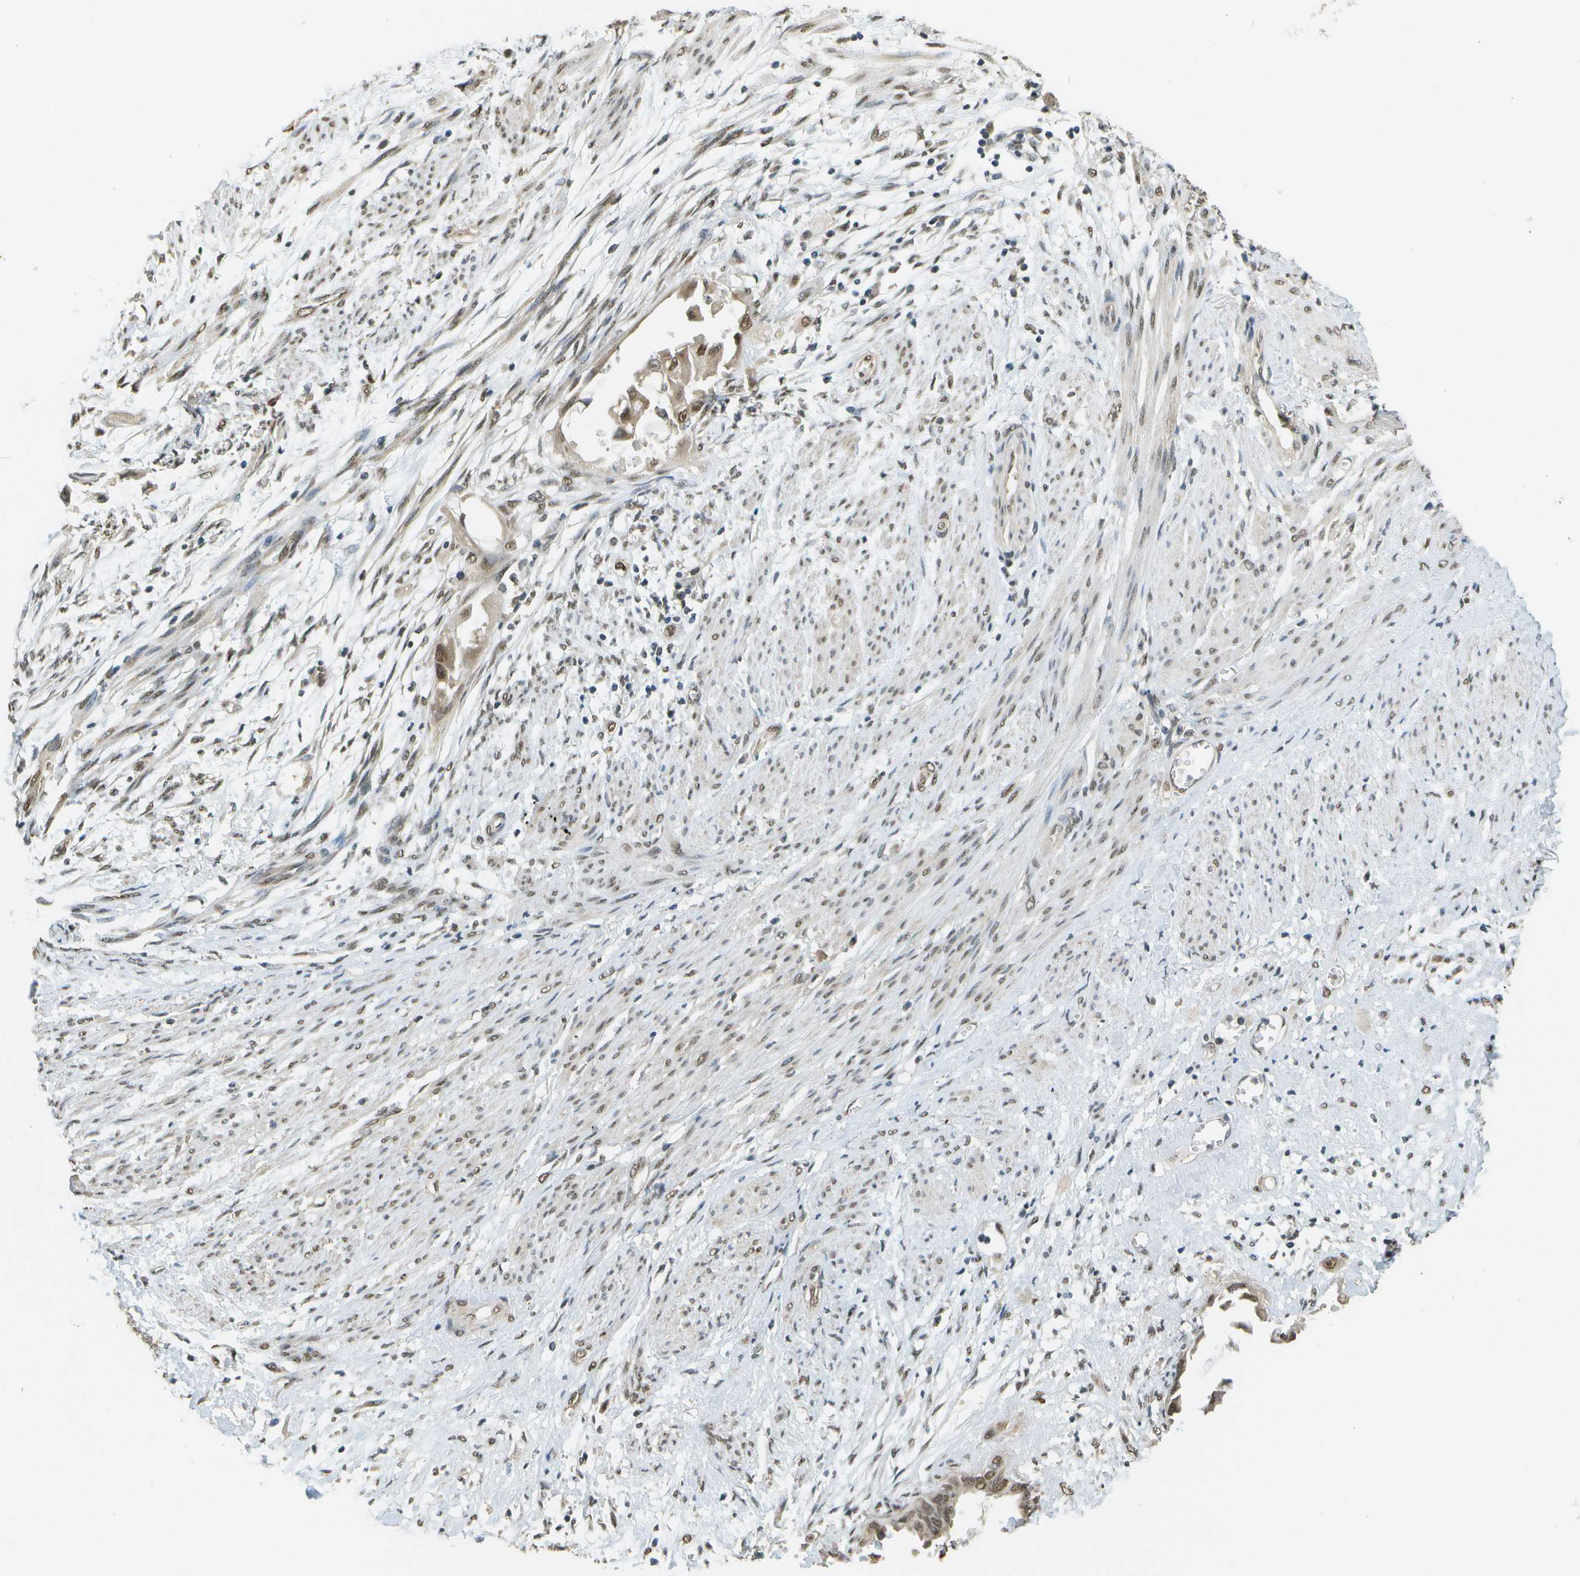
{"staining": {"intensity": "moderate", "quantity": ">75%", "location": "nuclear"}, "tissue": "cervical cancer", "cell_type": "Tumor cells", "image_type": "cancer", "snomed": [{"axis": "morphology", "description": "Normal tissue, NOS"}, {"axis": "morphology", "description": "Adenocarcinoma, NOS"}, {"axis": "topography", "description": "Cervix"}, {"axis": "topography", "description": "Endometrium"}], "caption": "Protein analysis of cervical cancer (adenocarcinoma) tissue reveals moderate nuclear staining in about >75% of tumor cells.", "gene": "ABL2", "patient": {"sex": "female", "age": 86}}